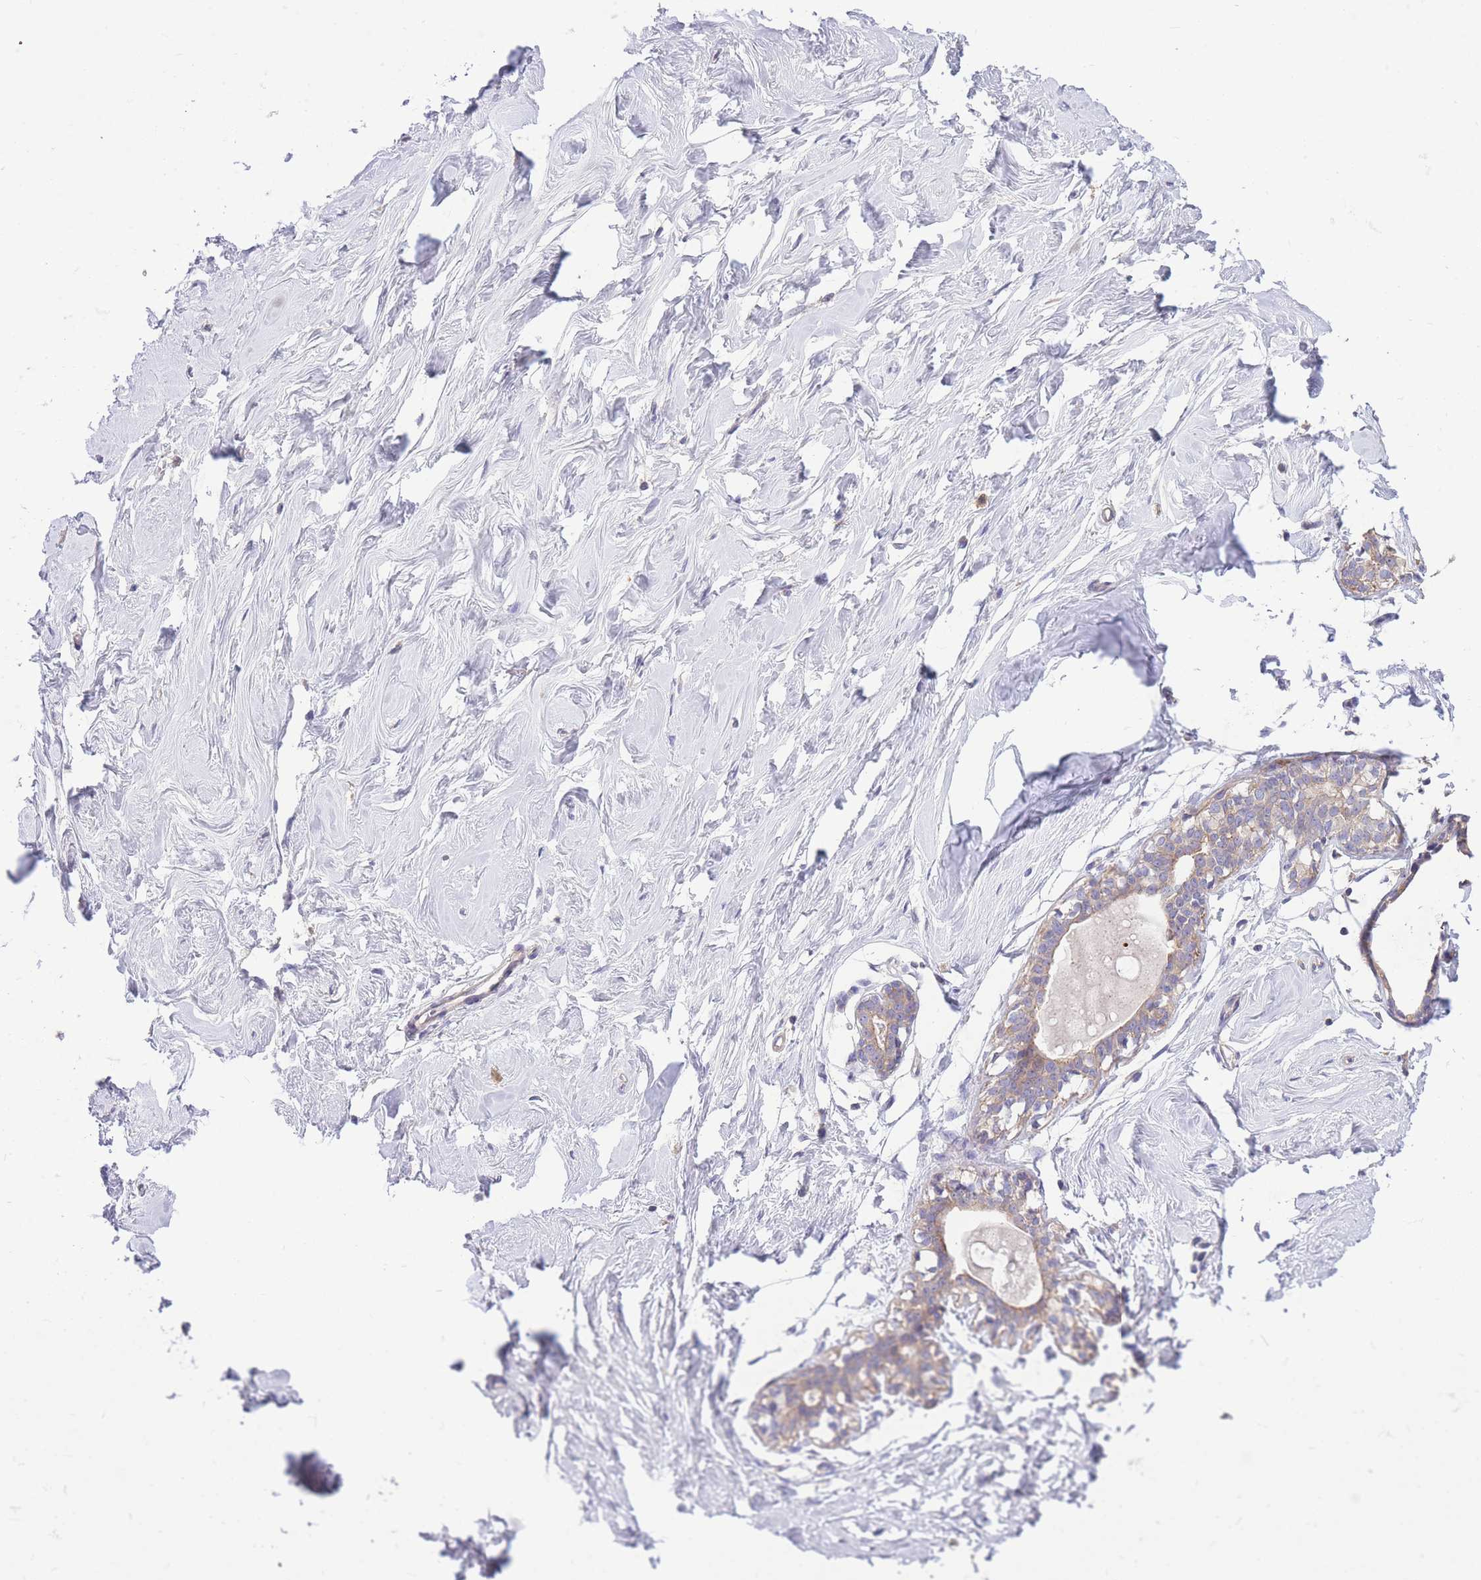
{"staining": {"intensity": "weak", "quantity": ">75%", "location": "cytoplasmic/membranous"}, "tissue": "breast", "cell_type": "Glandular cells", "image_type": "normal", "snomed": [{"axis": "morphology", "description": "Normal tissue, NOS"}, {"axis": "morphology", "description": "Adenoma, NOS"}, {"axis": "topography", "description": "Breast"}], "caption": "Benign breast demonstrates weak cytoplasmic/membranous expression in about >75% of glandular cells Nuclei are stained in blue..", "gene": "OR5T1", "patient": {"sex": "female", "age": 23}}